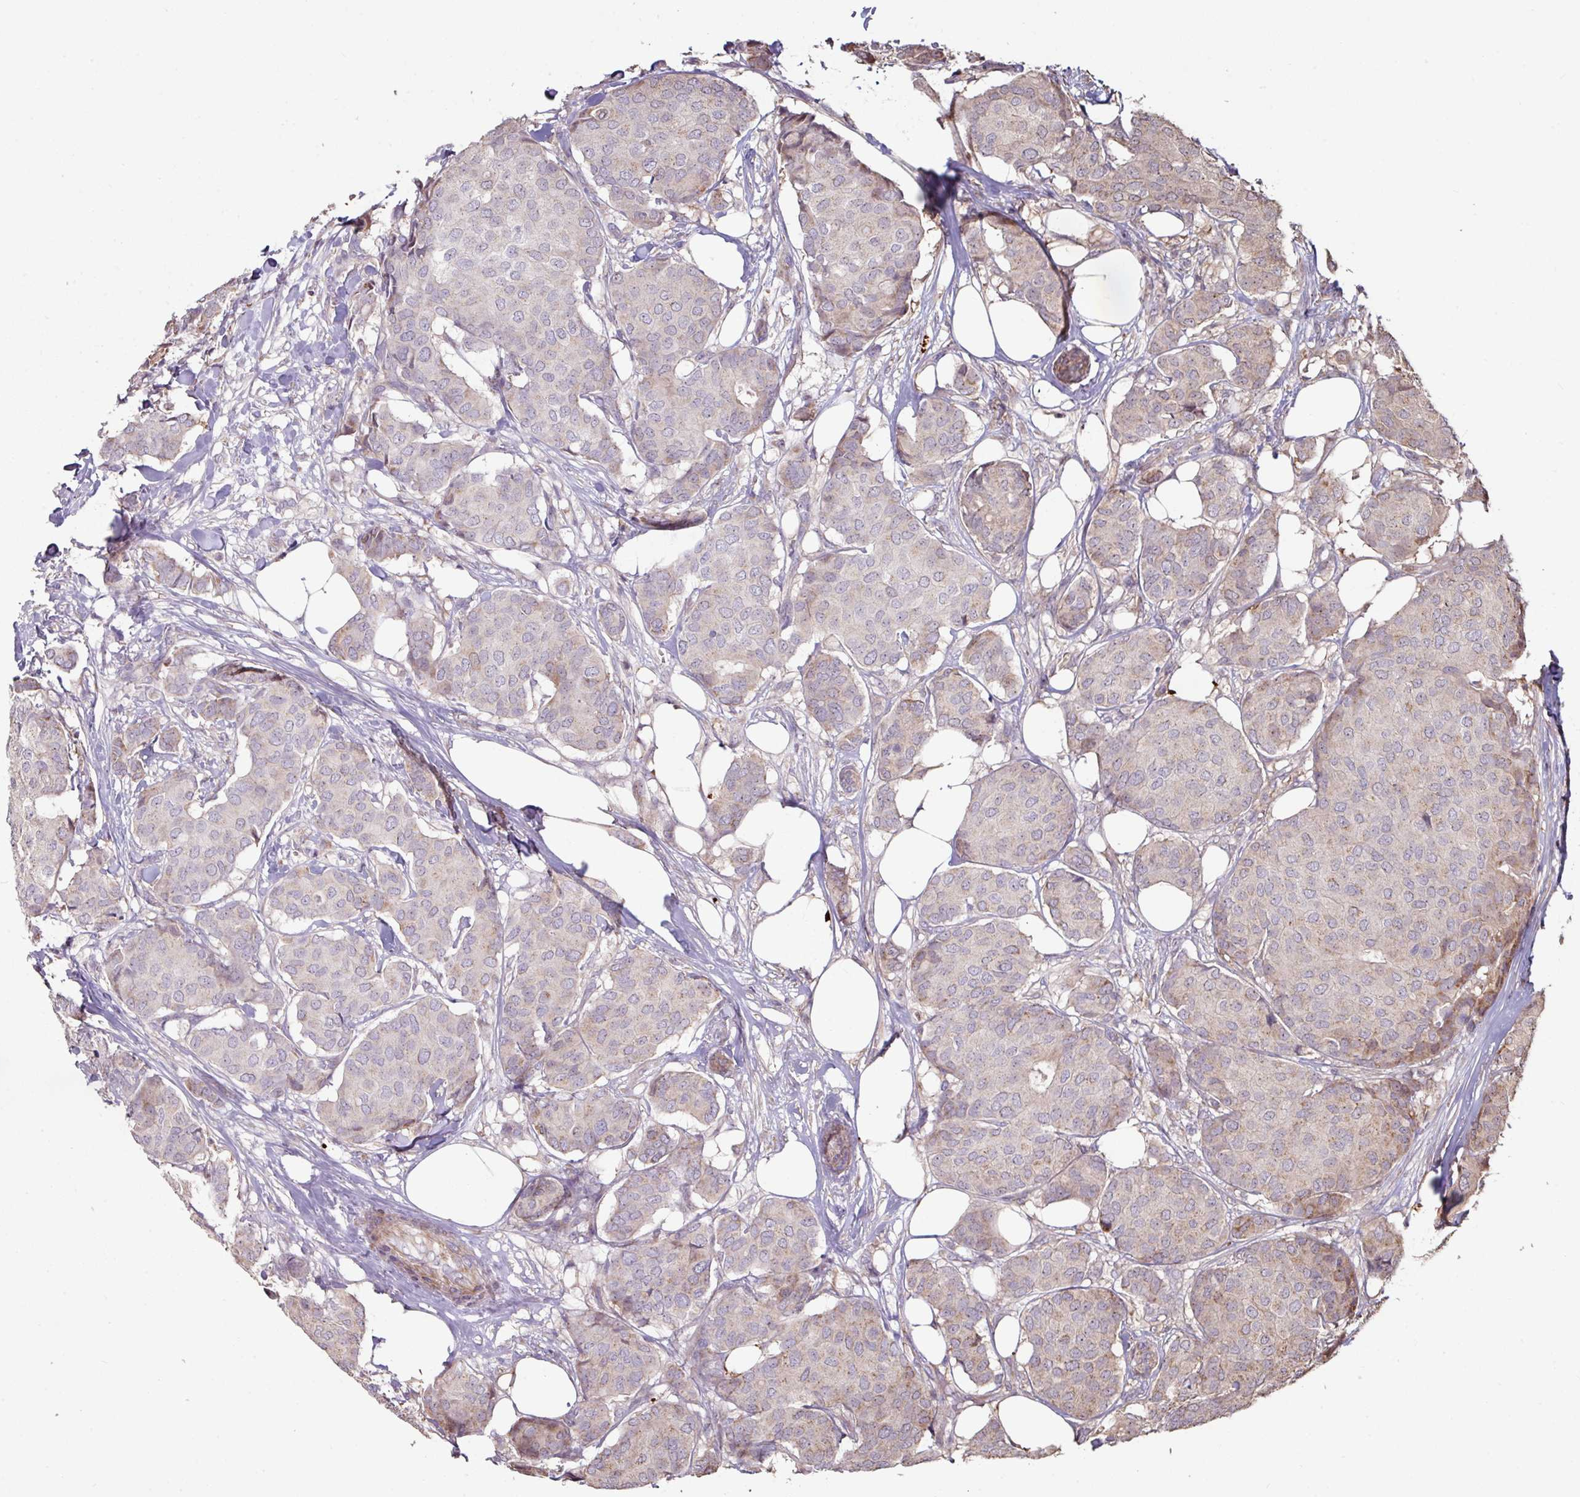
{"staining": {"intensity": "weak", "quantity": "<25%", "location": "cytoplasmic/membranous"}, "tissue": "breast cancer", "cell_type": "Tumor cells", "image_type": "cancer", "snomed": [{"axis": "morphology", "description": "Duct carcinoma"}, {"axis": "topography", "description": "Breast"}], "caption": "The immunohistochemistry (IHC) histopathology image has no significant positivity in tumor cells of breast cancer (intraductal carcinoma) tissue.", "gene": "OR2D3", "patient": {"sex": "female", "age": 75}}